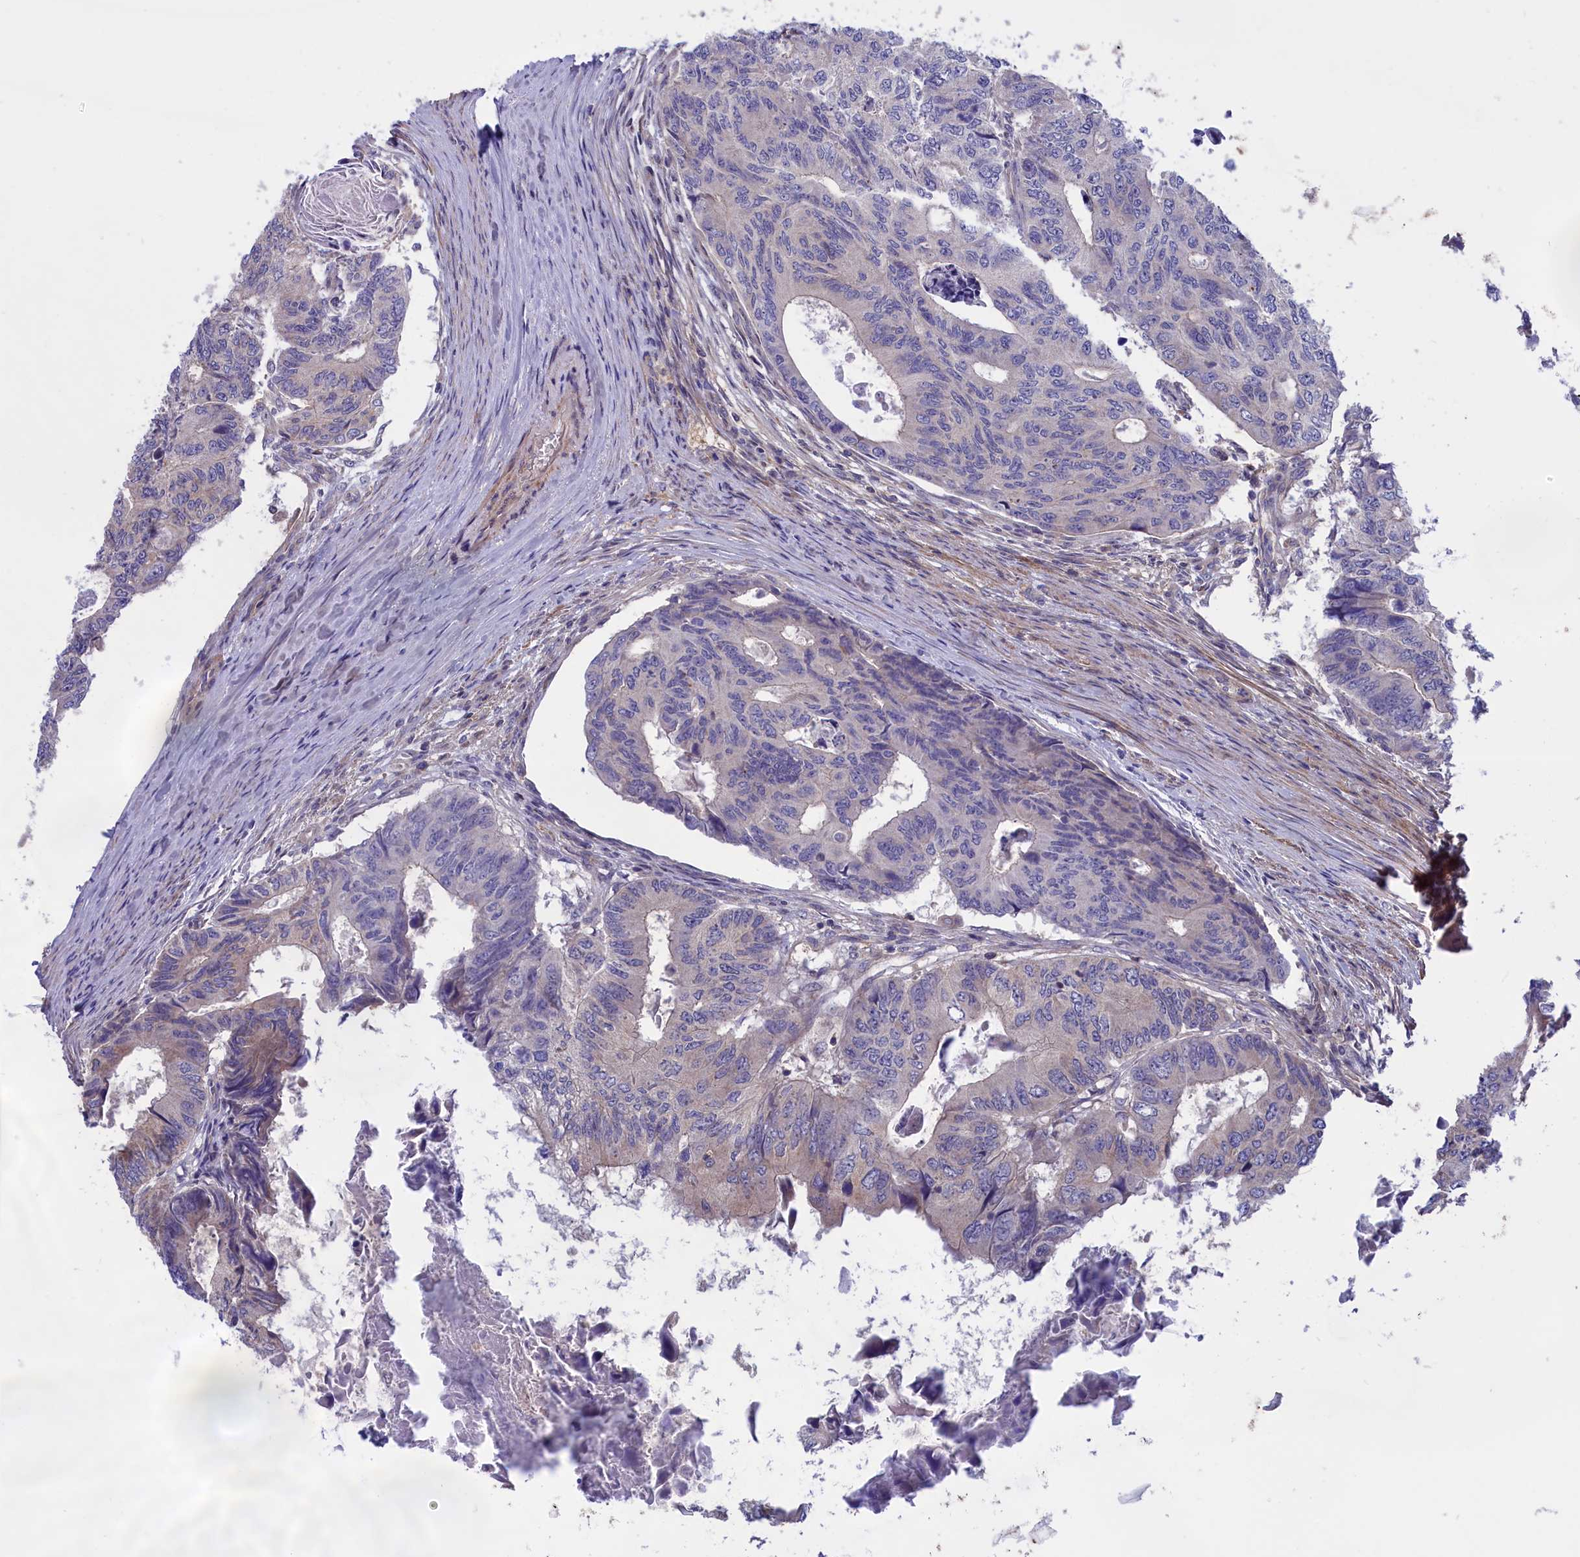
{"staining": {"intensity": "weak", "quantity": "25%-75%", "location": "cytoplasmic/membranous"}, "tissue": "colorectal cancer", "cell_type": "Tumor cells", "image_type": "cancer", "snomed": [{"axis": "morphology", "description": "Adenocarcinoma, NOS"}, {"axis": "topography", "description": "Colon"}], "caption": "Adenocarcinoma (colorectal) was stained to show a protein in brown. There is low levels of weak cytoplasmic/membranous positivity in approximately 25%-75% of tumor cells. (DAB (3,3'-diaminobenzidine) IHC, brown staining for protein, blue staining for nuclei).", "gene": "AMDHD2", "patient": {"sex": "male", "age": 85}}